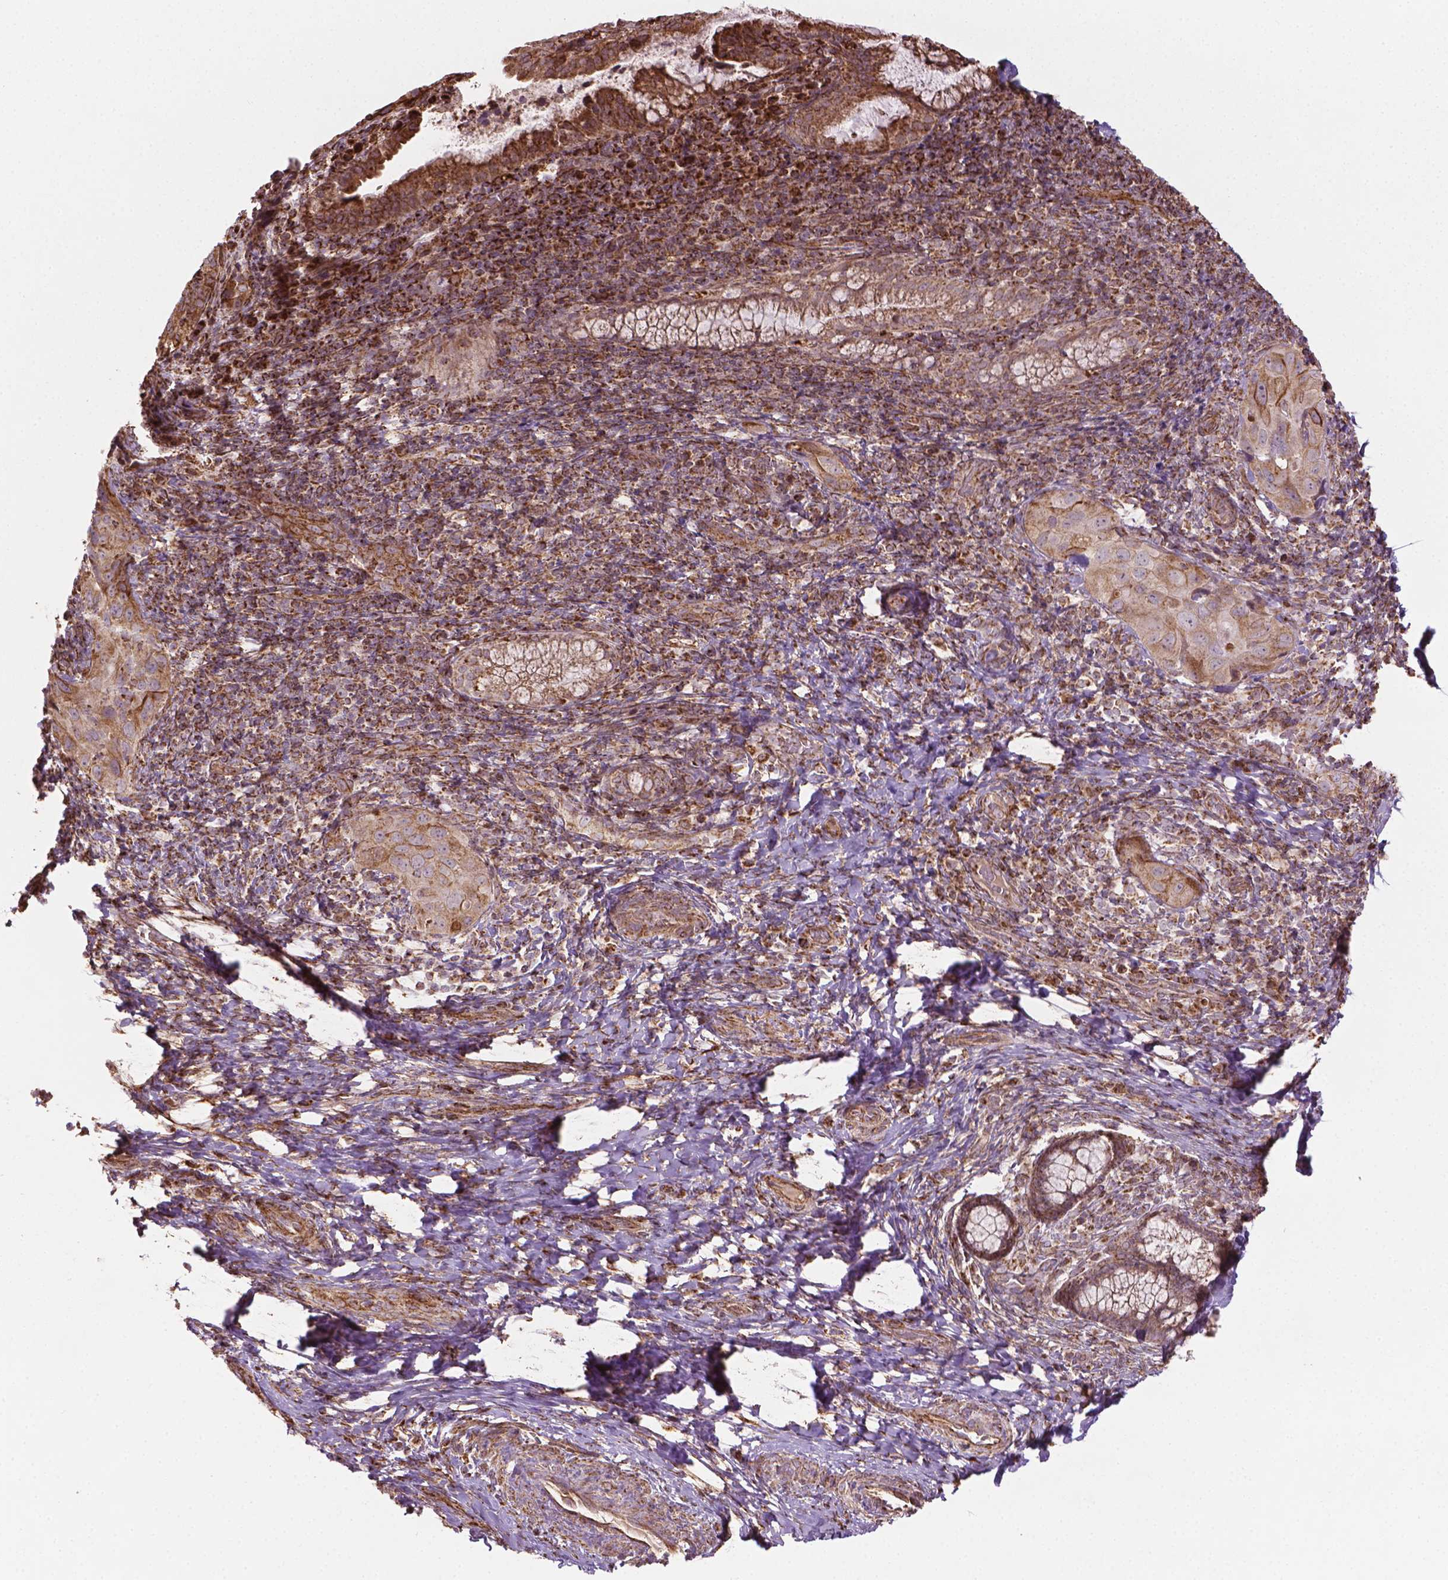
{"staining": {"intensity": "moderate", "quantity": ">75%", "location": "cytoplasmic/membranous"}, "tissue": "cervical cancer", "cell_type": "Tumor cells", "image_type": "cancer", "snomed": [{"axis": "morphology", "description": "Normal tissue, NOS"}, {"axis": "morphology", "description": "Squamous cell carcinoma, NOS"}, {"axis": "topography", "description": "Cervix"}], "caption": "DAB immunohistochemical staining of human cervical squamous cell carcinoma reveals moderate cytoplasmic/membranous protein staining in approximately >75% of tumor cells.", "gene": "HS3ST3A1", "patient": {"sex": "female", "age": 51}}